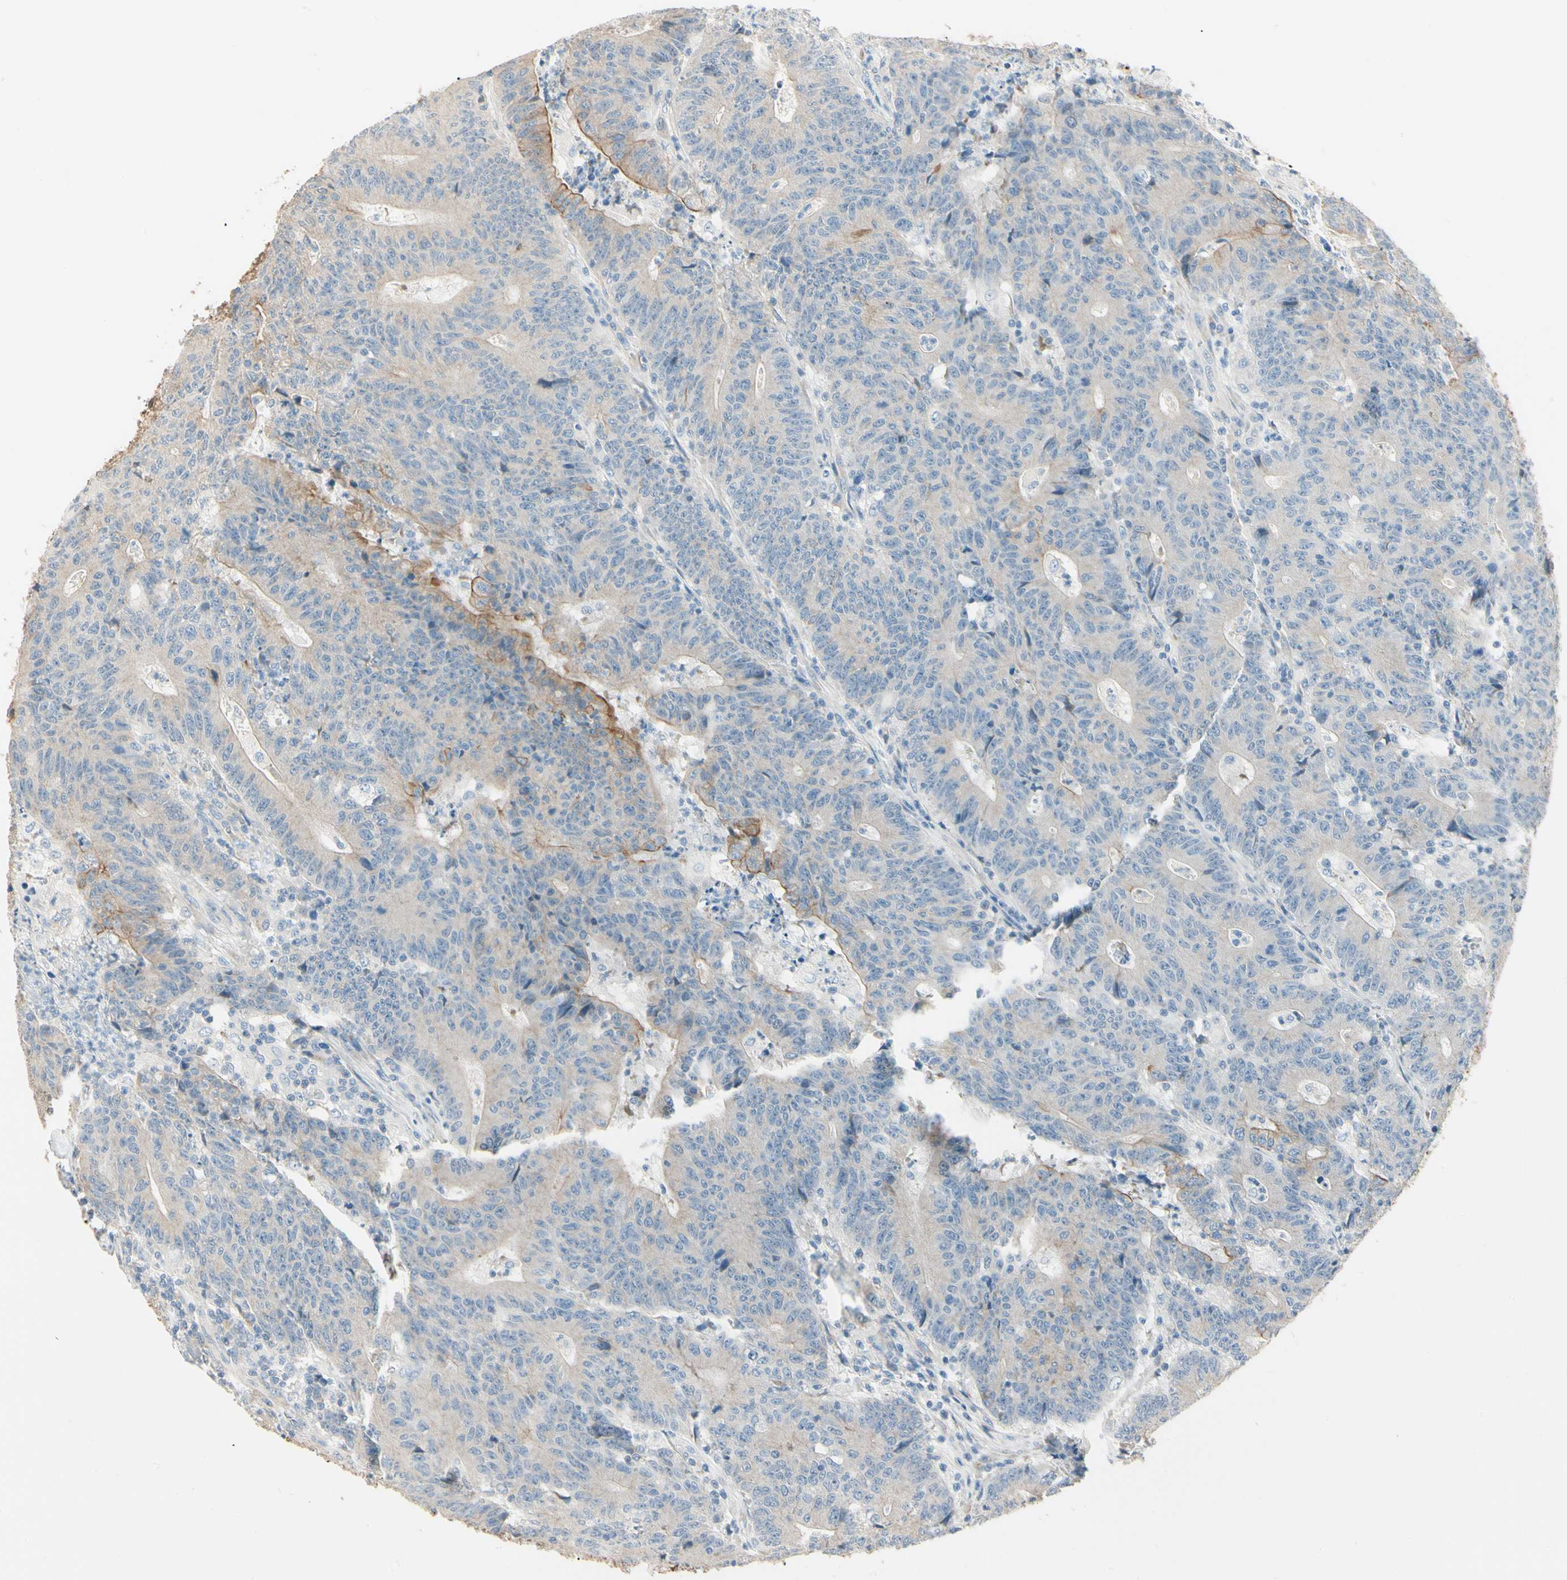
{"staining": {"intensity": "weak", "quantity": "25%-75%", "location": "cytoplasmic/membranous"}, "tissue": "colorectal cancer", "cell_type": "Tumor cells", "image_type": "cancer", "snomed": [{"axis": "morphology", "description": "Normal tissue, NOS"}, {"axis": "morphology", "description": "Adenocarcinoma, NOS"}, {"axis": "topography", "description": "Colon"}], "caption": "The micrograph reveals a brown stain indicating the presence of a protein in the cytoplasmic/membranous of tumor cells in colorectal adenocarcinoma.", "gene": "DUSP12", "patient": {"sex": "female", "age": 75}}